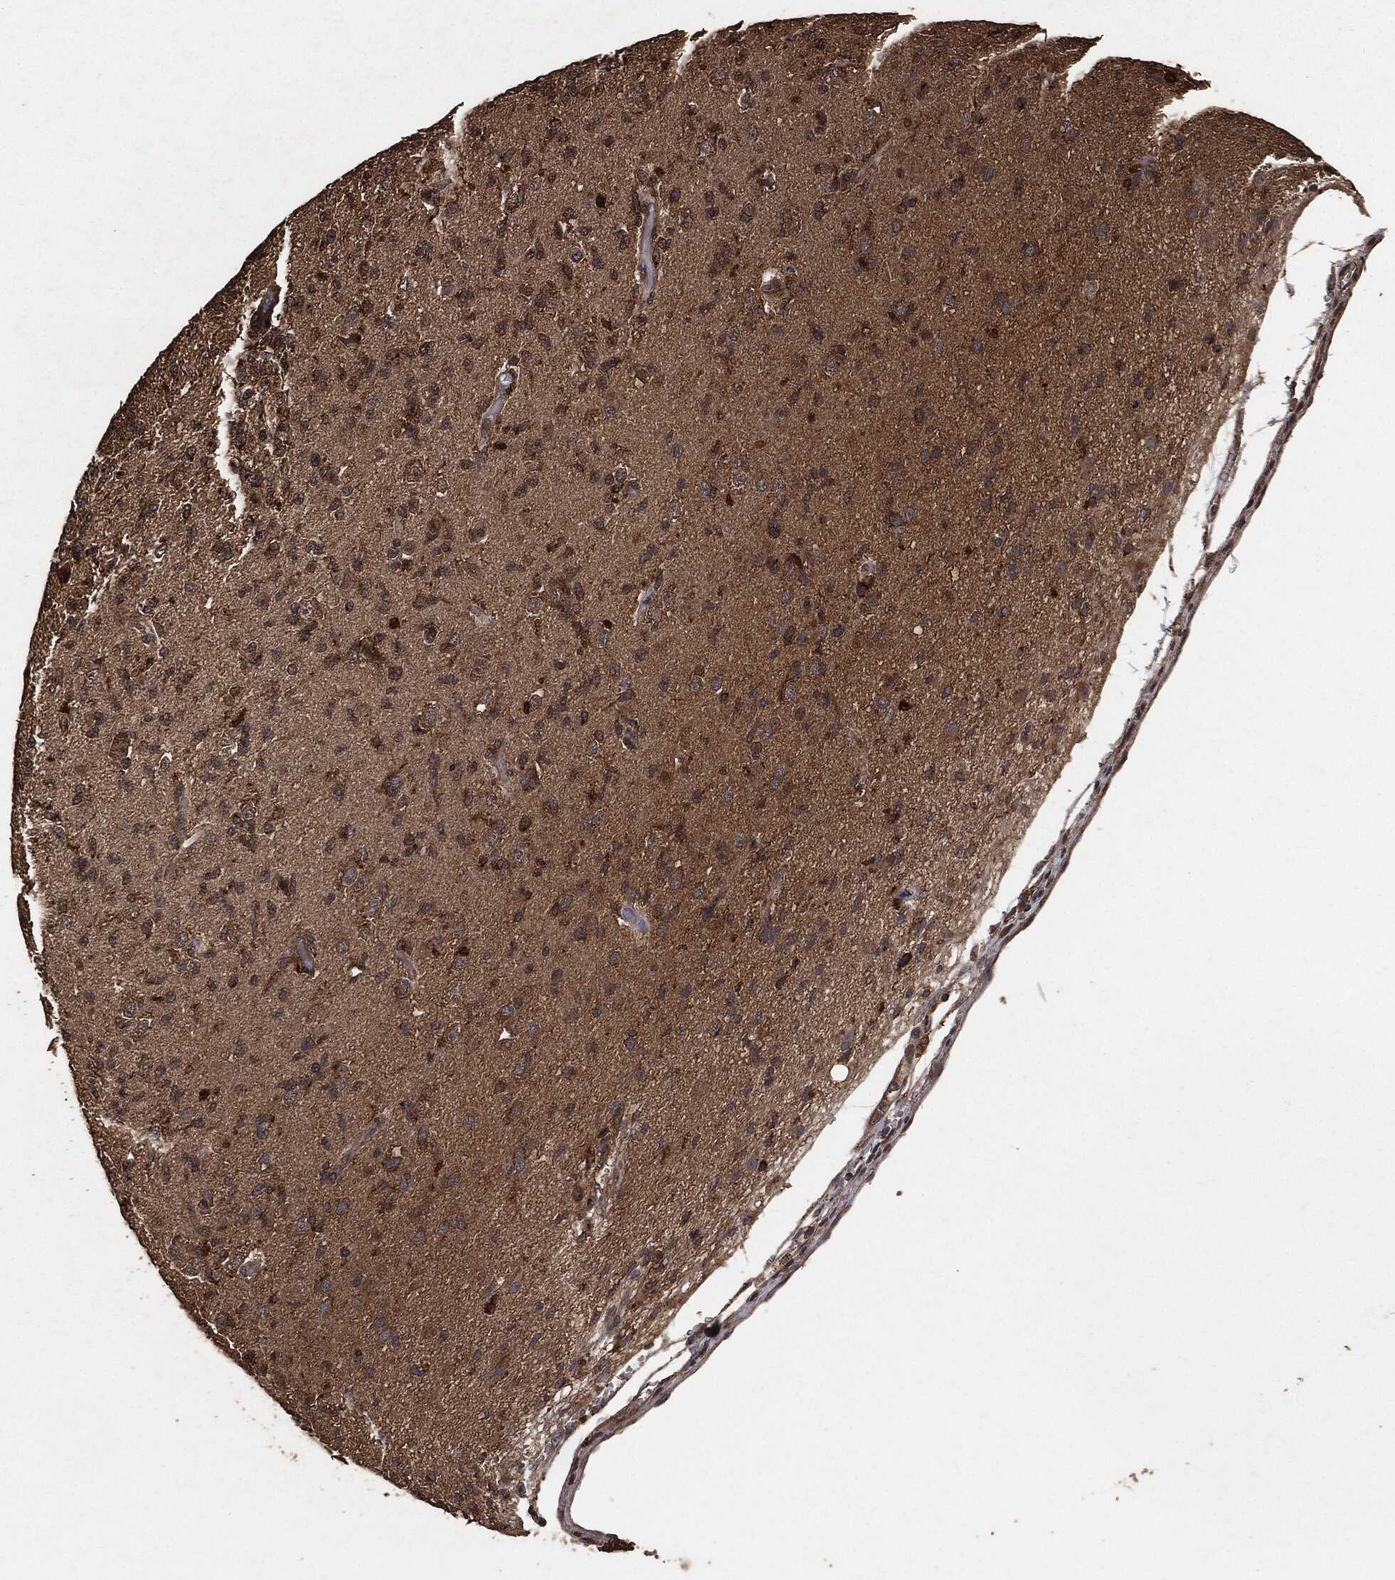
{"staining": {"intensity": "moderate", "quantity": ">75%", "location": "cytoplasmic/membranous"}, "tissue": "glioma", "cell_type": "Tumor cells", "image_type": "cancer", "snomed": [{"axis": "morphology", "description": "Glioma, malignant, High grade"}, {"axis": "topography", "description": "Brain"}], "caption": "Immunohistochemistry (IHC) (DAB (3,3'-diaminobenzidine)) staining of glioma displays moderate cytoplasmic/membranous protein expression in approximately >75% of tumor cells.", "gene": "AKT1S1", "patient": {"sex": "male", "age": 56}}